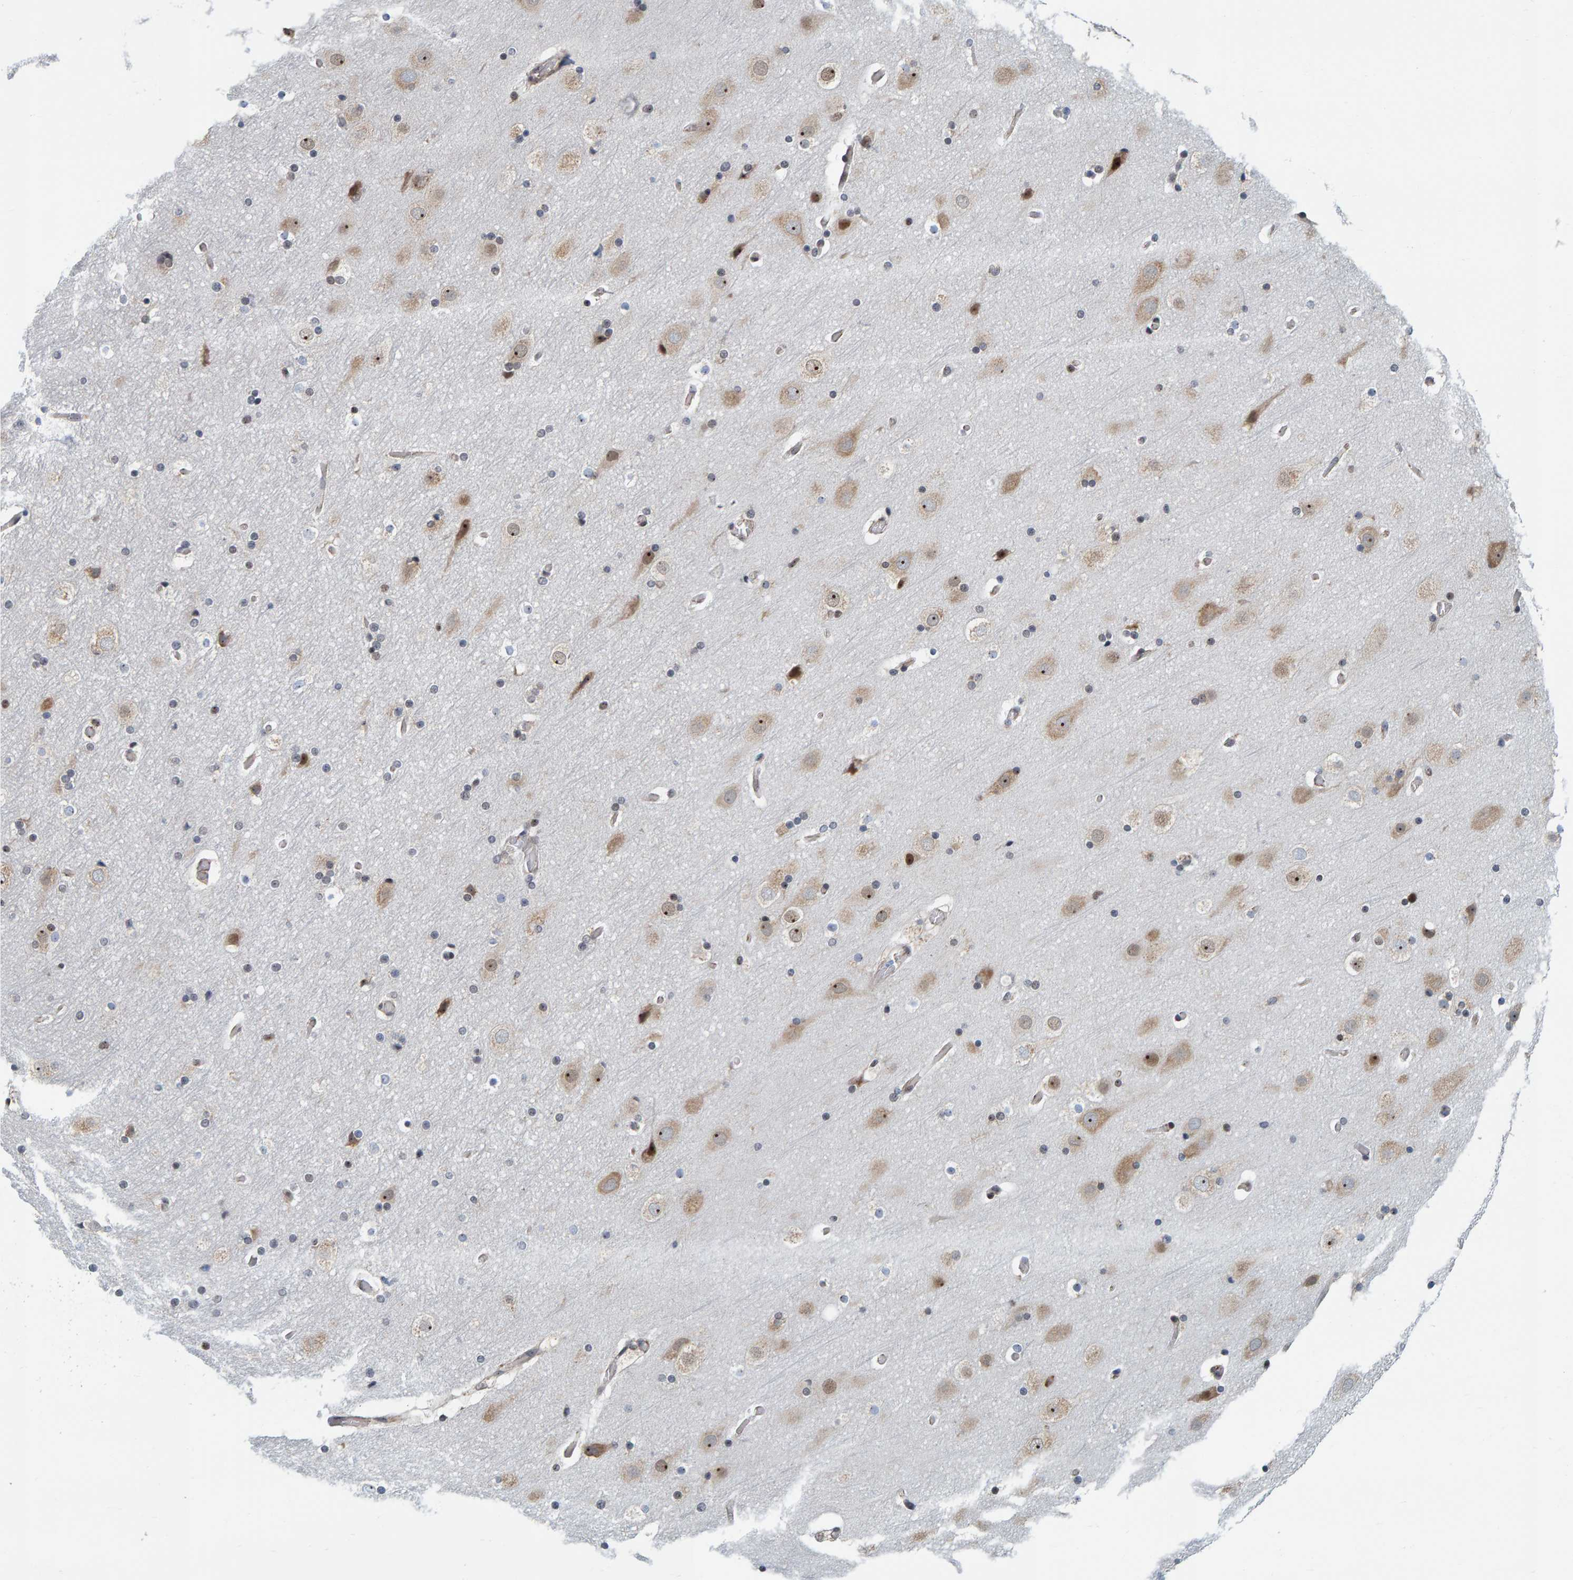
{"staining": {"intensity": "negative", "quantity": "none", "location": "none"}, "tissue": "cerebral cortex", "cell_type": "Endothelial cells", "image_type": "normal", "snomed": [{"axis": "morphology", "description": "Normal tissue, NOS"}, {"axis": "topography", "description": "Cerebral cortex"}], "caption": "DAB immunohistochemical staining of normal cerebral cortex exhibits no significant expression in endothelial cells.", "gene": "POLR1E", "patient": {"sex": "male", "age": 57}}